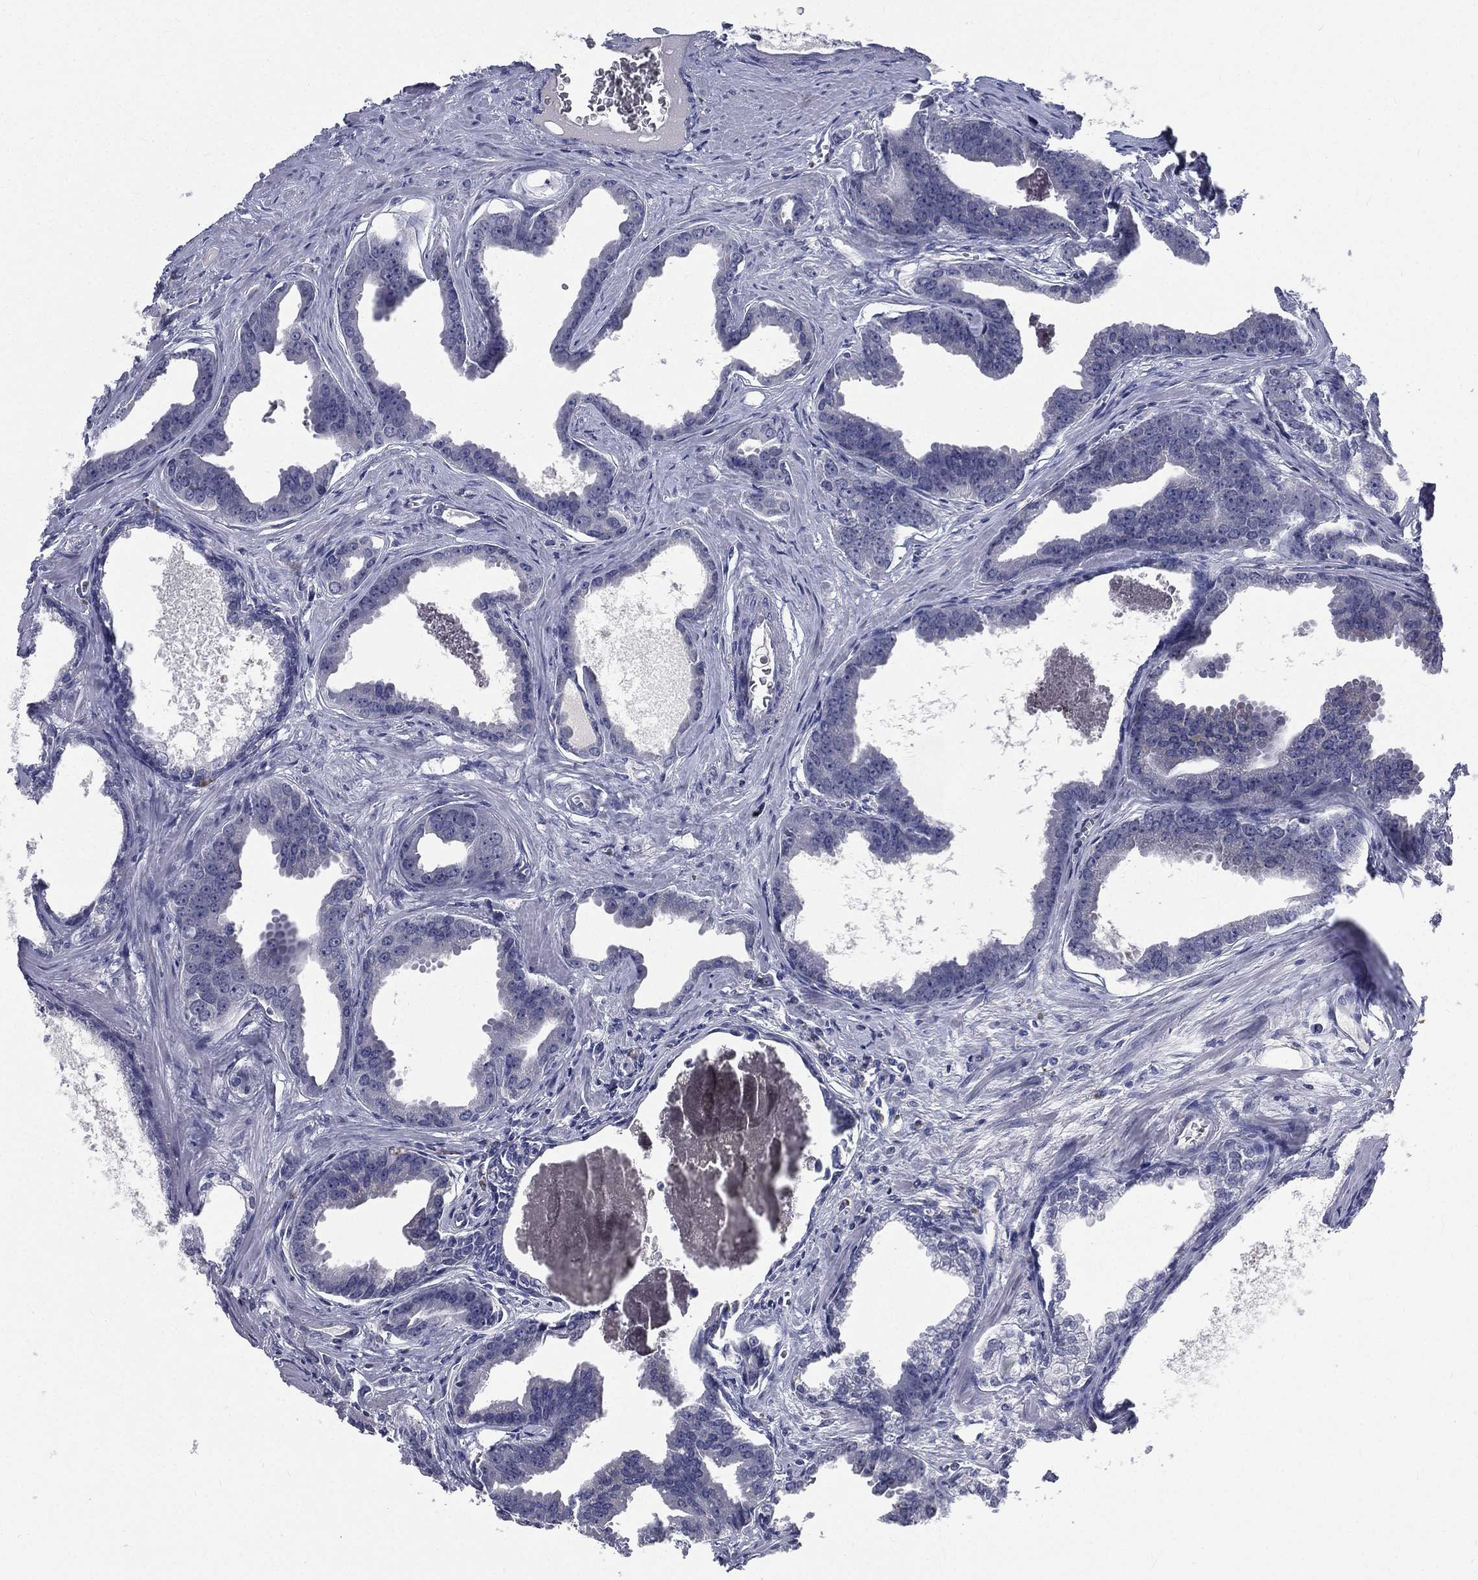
{"staining": {"intensity": "negative", "quantity": "none", "location": "none"}, "tissue": "prostate cancer", "cell_type": "Tumor cells", "image_type": "cancer", "snomed": [{"axis": "morphology", "description": "Adenocarcinoma, NOS"}, {"axis": "topography", "description": "Prostate"}], "caption": "Immunohistochemistry histopathology image of prostate adenocarcinoma stained for a protein (brown), which displays no positivity in tumor cells. (DAB (3,3'-diaminobenzidine) immunohistochemistry with hematoxylin counter stain).", "gene": "IFT27", "patient": {"sex": "male", "age": 66}}